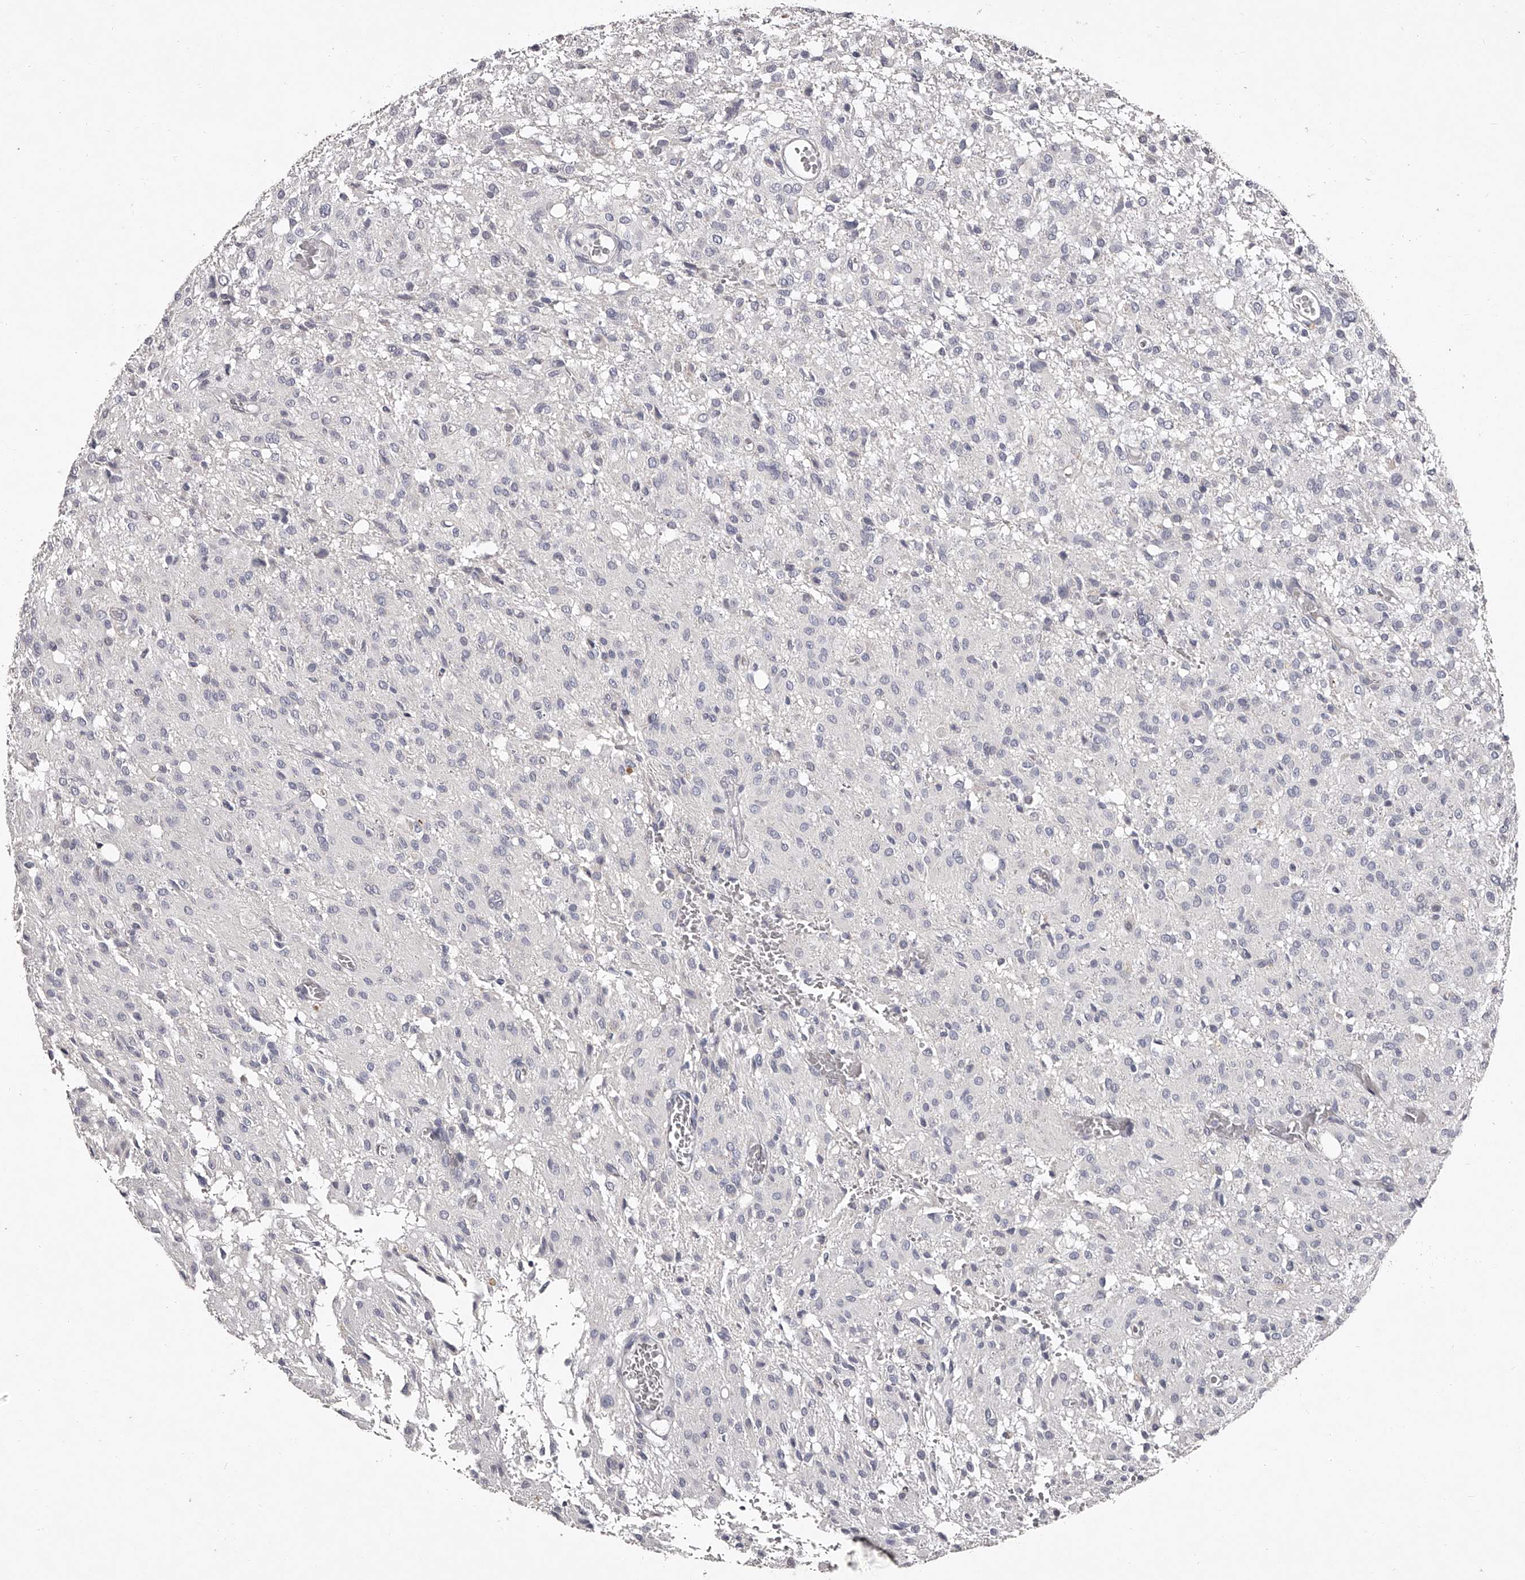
{"staining": {"intensity": "negative", "quantity": "none", "location": "none"}, "tissue": "glioma", "cell_type": "Tumor cells", "image_type": "cancer", "snomed": [{"axis": "morphology", "description": "Glioma, malignant, High grade"}, {"axis": "topography", "description": "Brain"}], "caption": "Tumor cells are negative for brown protein staining in glioma. (Brightfield microscopy of DAB immunohistochemistry at high magnification).", "gene": "NT5DC1", "patient": {"sex": "female", "age": 59}}